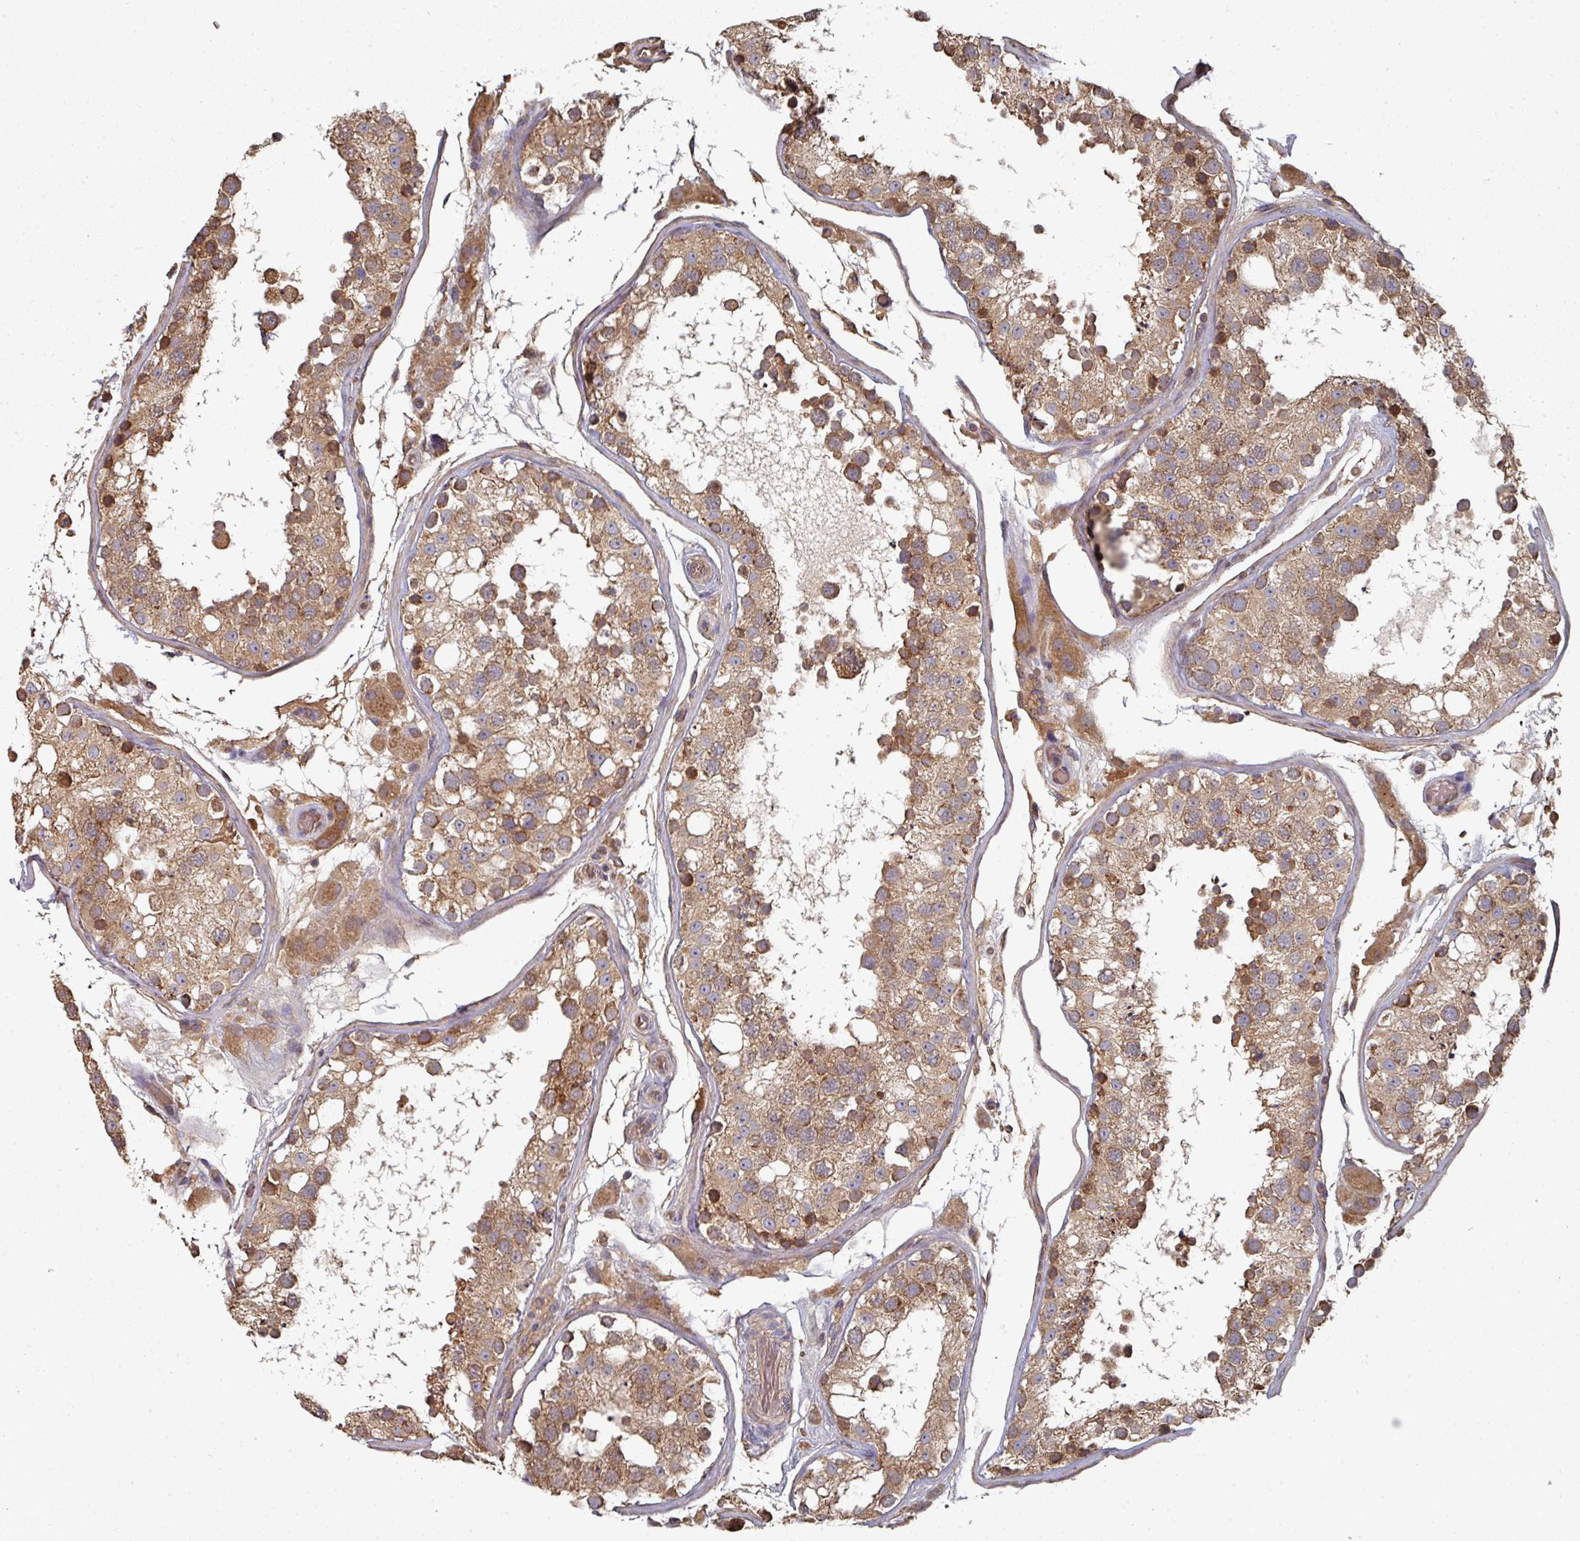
{"staining": {"intensity": "moderate", "quantity": ">75%", "location": "cytoplasmic/membranous"}, "tissue": "testis", "cell_type": "Cells in seminiferous ducts", "image_type": "normal", "snomed": [{"axis": "morphology", "description": "Normal tissue, NOS"}, {"axis": "topography", "description": "Testis"}], "caption": "Testis stained for a protein (brown) shows moderate cytoplasmic/membranous positive expression in about >75% of cells in seminiferous ducts.", "gene": "EDEM2", "patient": {"sex": "male", "age": 26}}